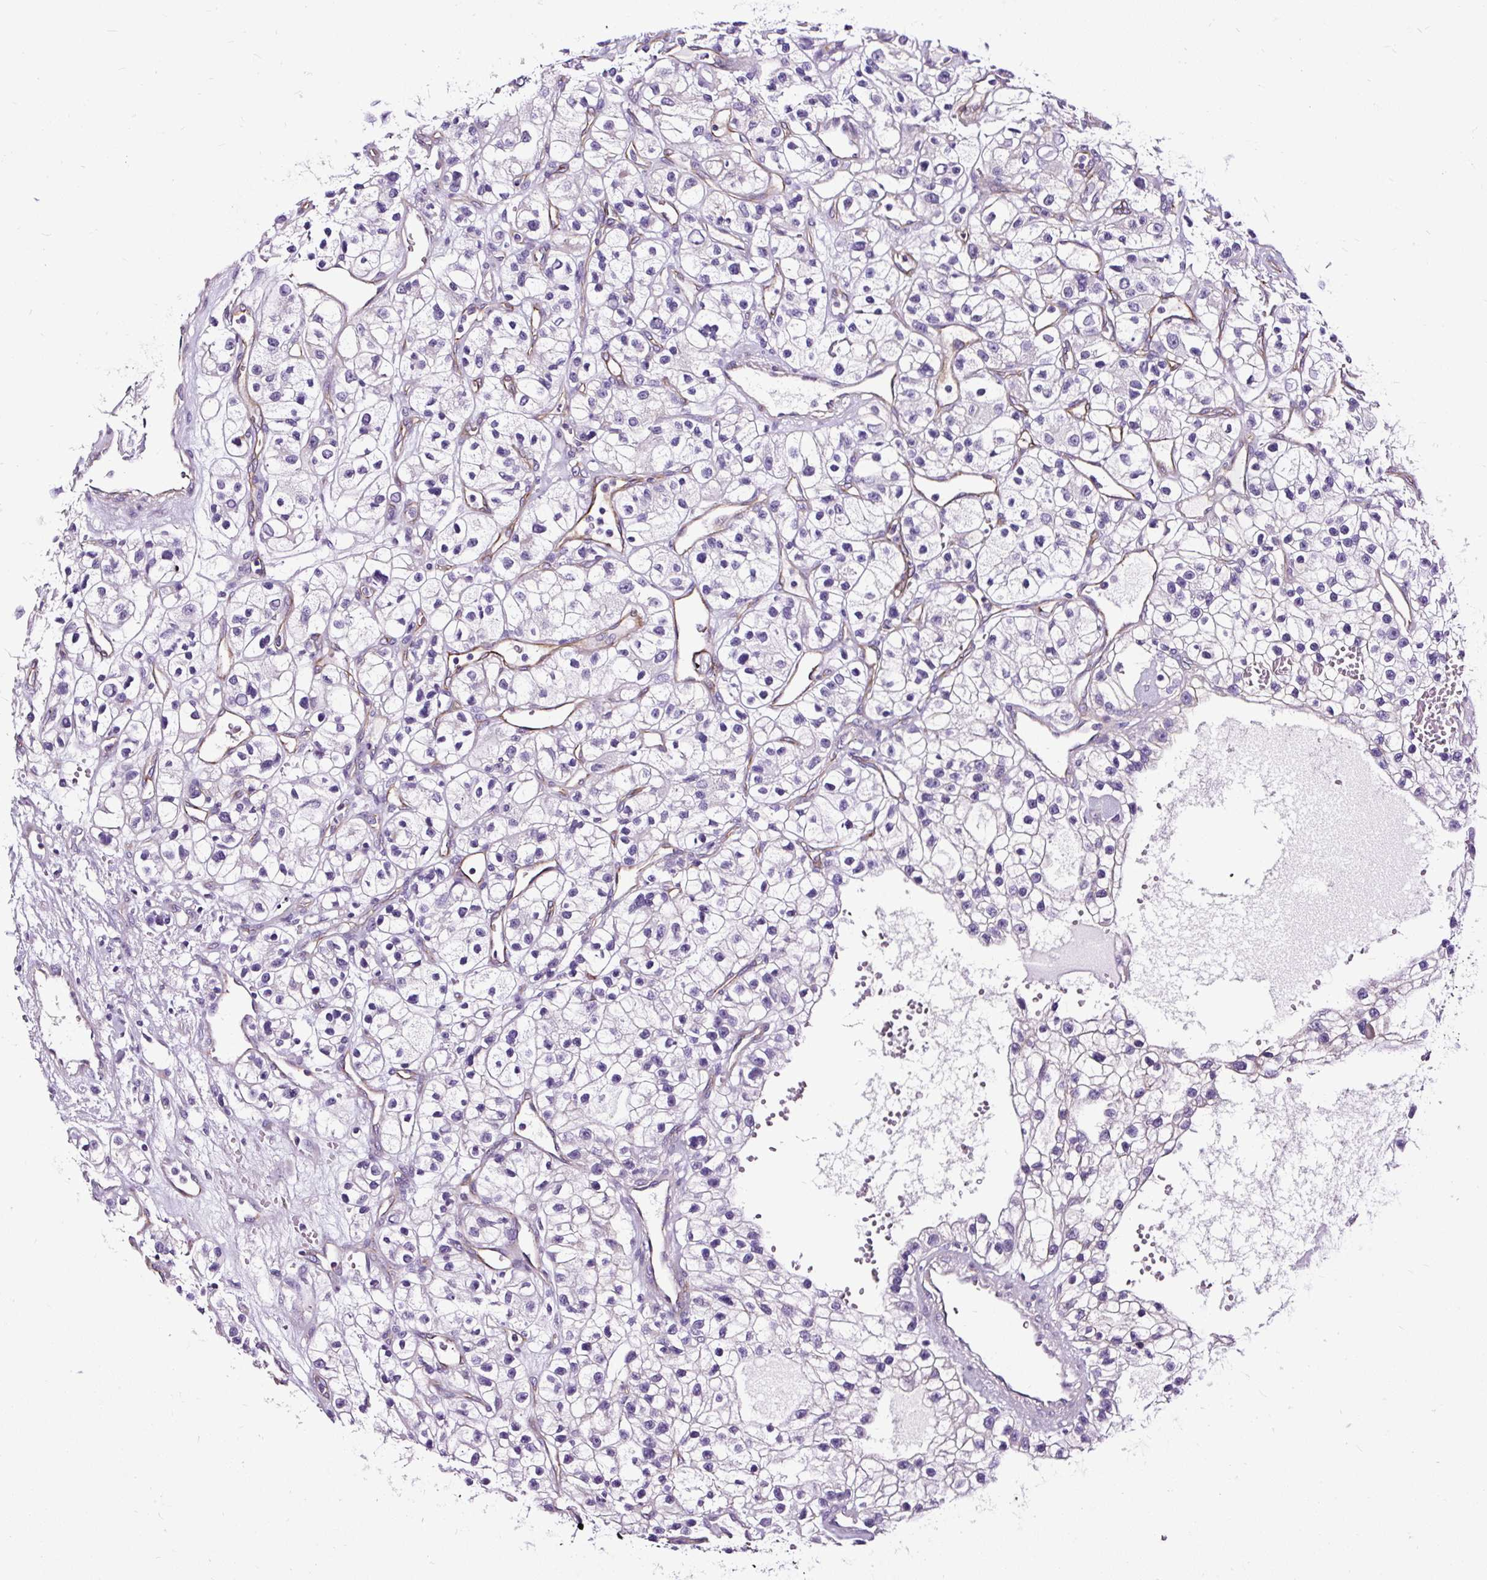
{"staining": {"intensity": "negative", "quantity": "none", "location": "none"}, "tissue": "renal cancer", "cell_type": "Tumor cells", "image_type": "cancer", "snomed": [{"axis": "morphology", "description": "Adenocarcinoma, NOS"}, {"axis": "topography", "description": "Kidney"}], "caption": "The photomicrograph exhibits no significant staining in tumor cells of adenocarcinoma (renal).", "gene": "SLC7A8", "patient": {"sex": "female", "age": 57}}